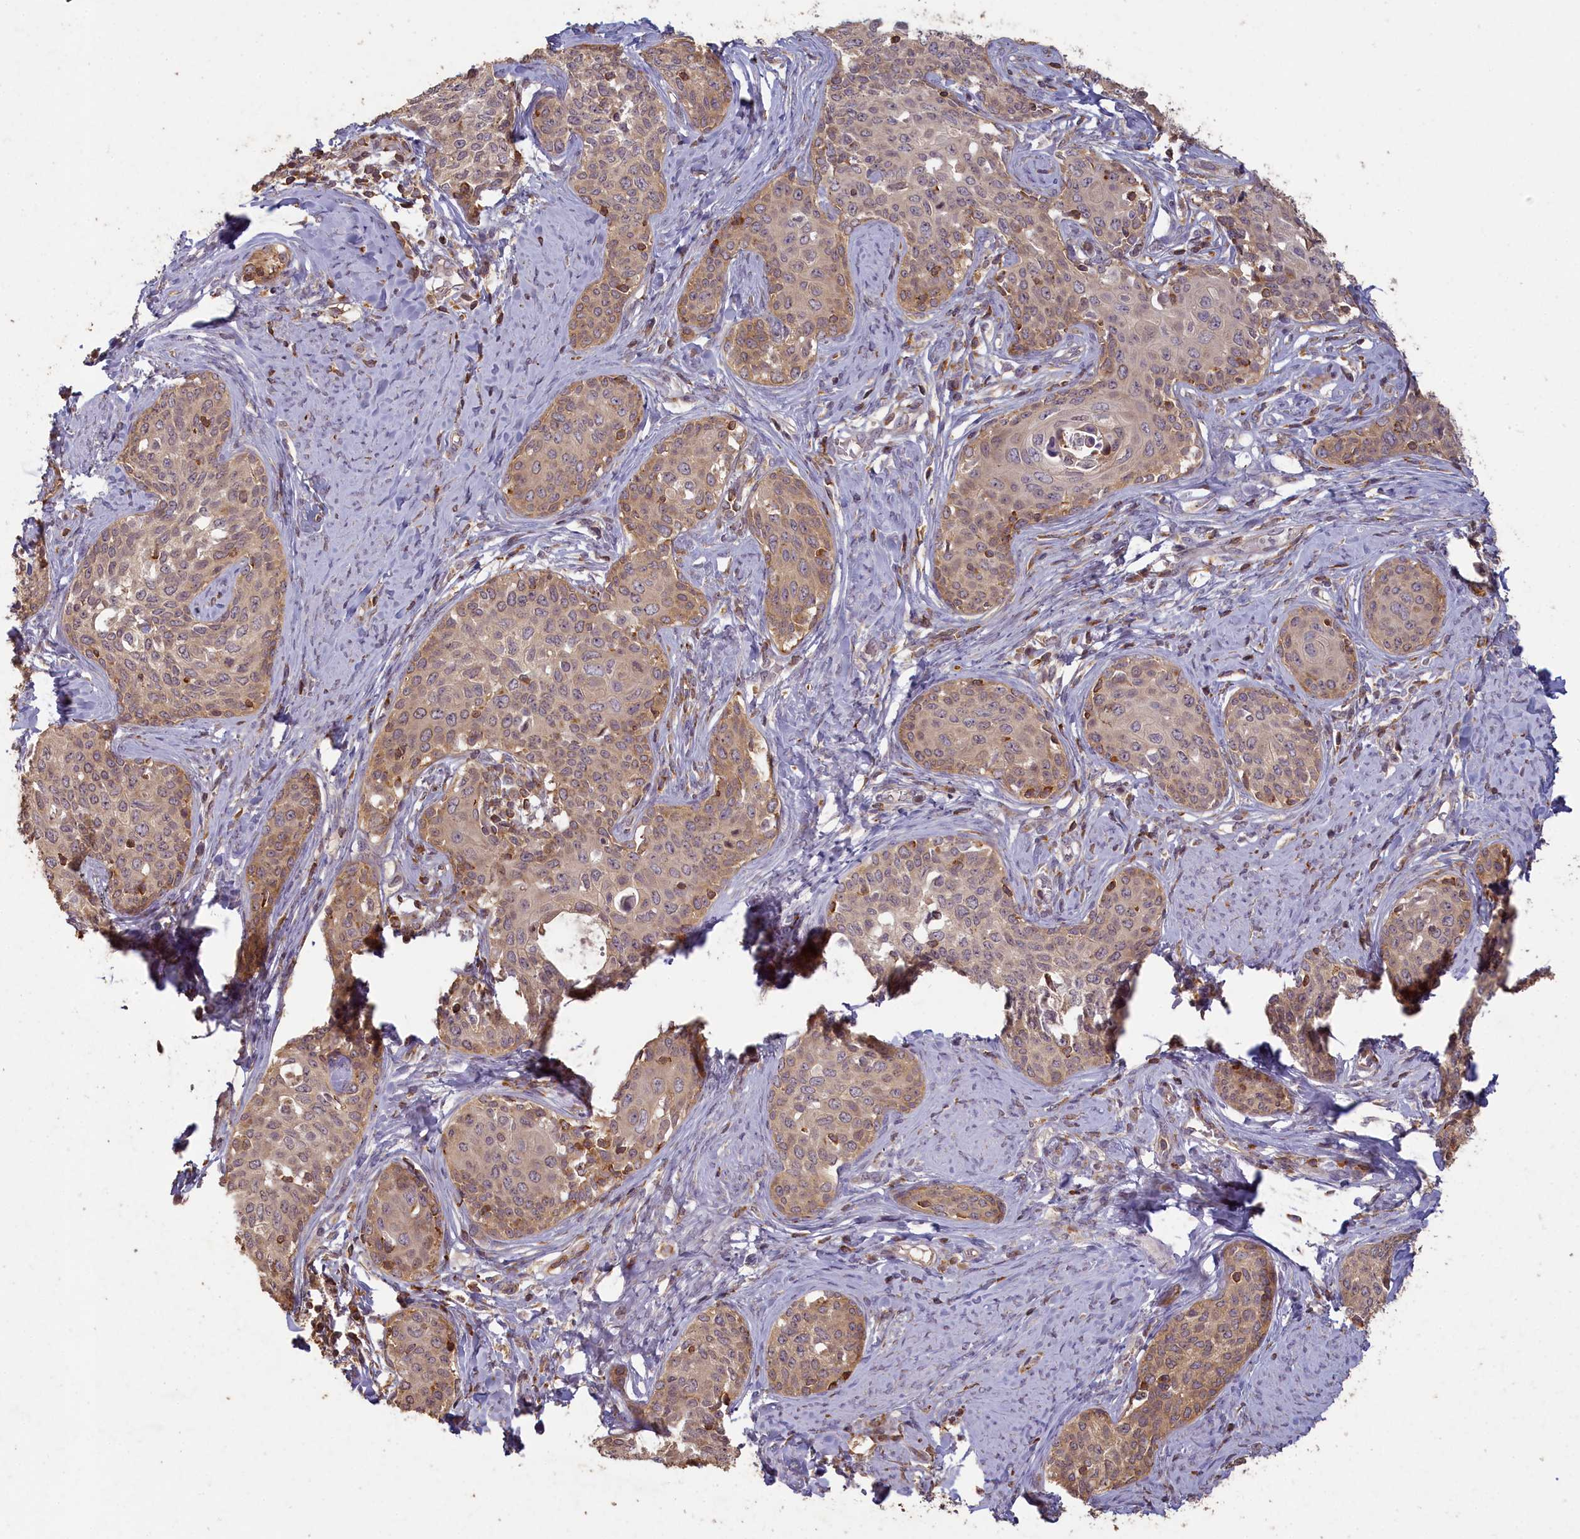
{"staining": {"intensity": "weak", "quantity": "25%-75%", "location": "cytoplasmic/membranous"}, "tissue": "cervical cancer", "cell_type": "Tumor cells", "image_type": "cancer", "snomed": [{"axis": "morphology", "description": "Squamous cell carcinoma, NOS"}, {"axis": "morphology", "description": "Adenocarcinoma, NOS"}, {"axis": "topography", "description": "Cervix"}], "caption": "An image of cervical cancer (adenocarcinoma) stained for a protein reveals weak cytoplasmic/membranous brown staining in tumor cells. Nuclei are stained in blue.", "gene": "MADD", "patient": {"sex": "female", "age": 52}}